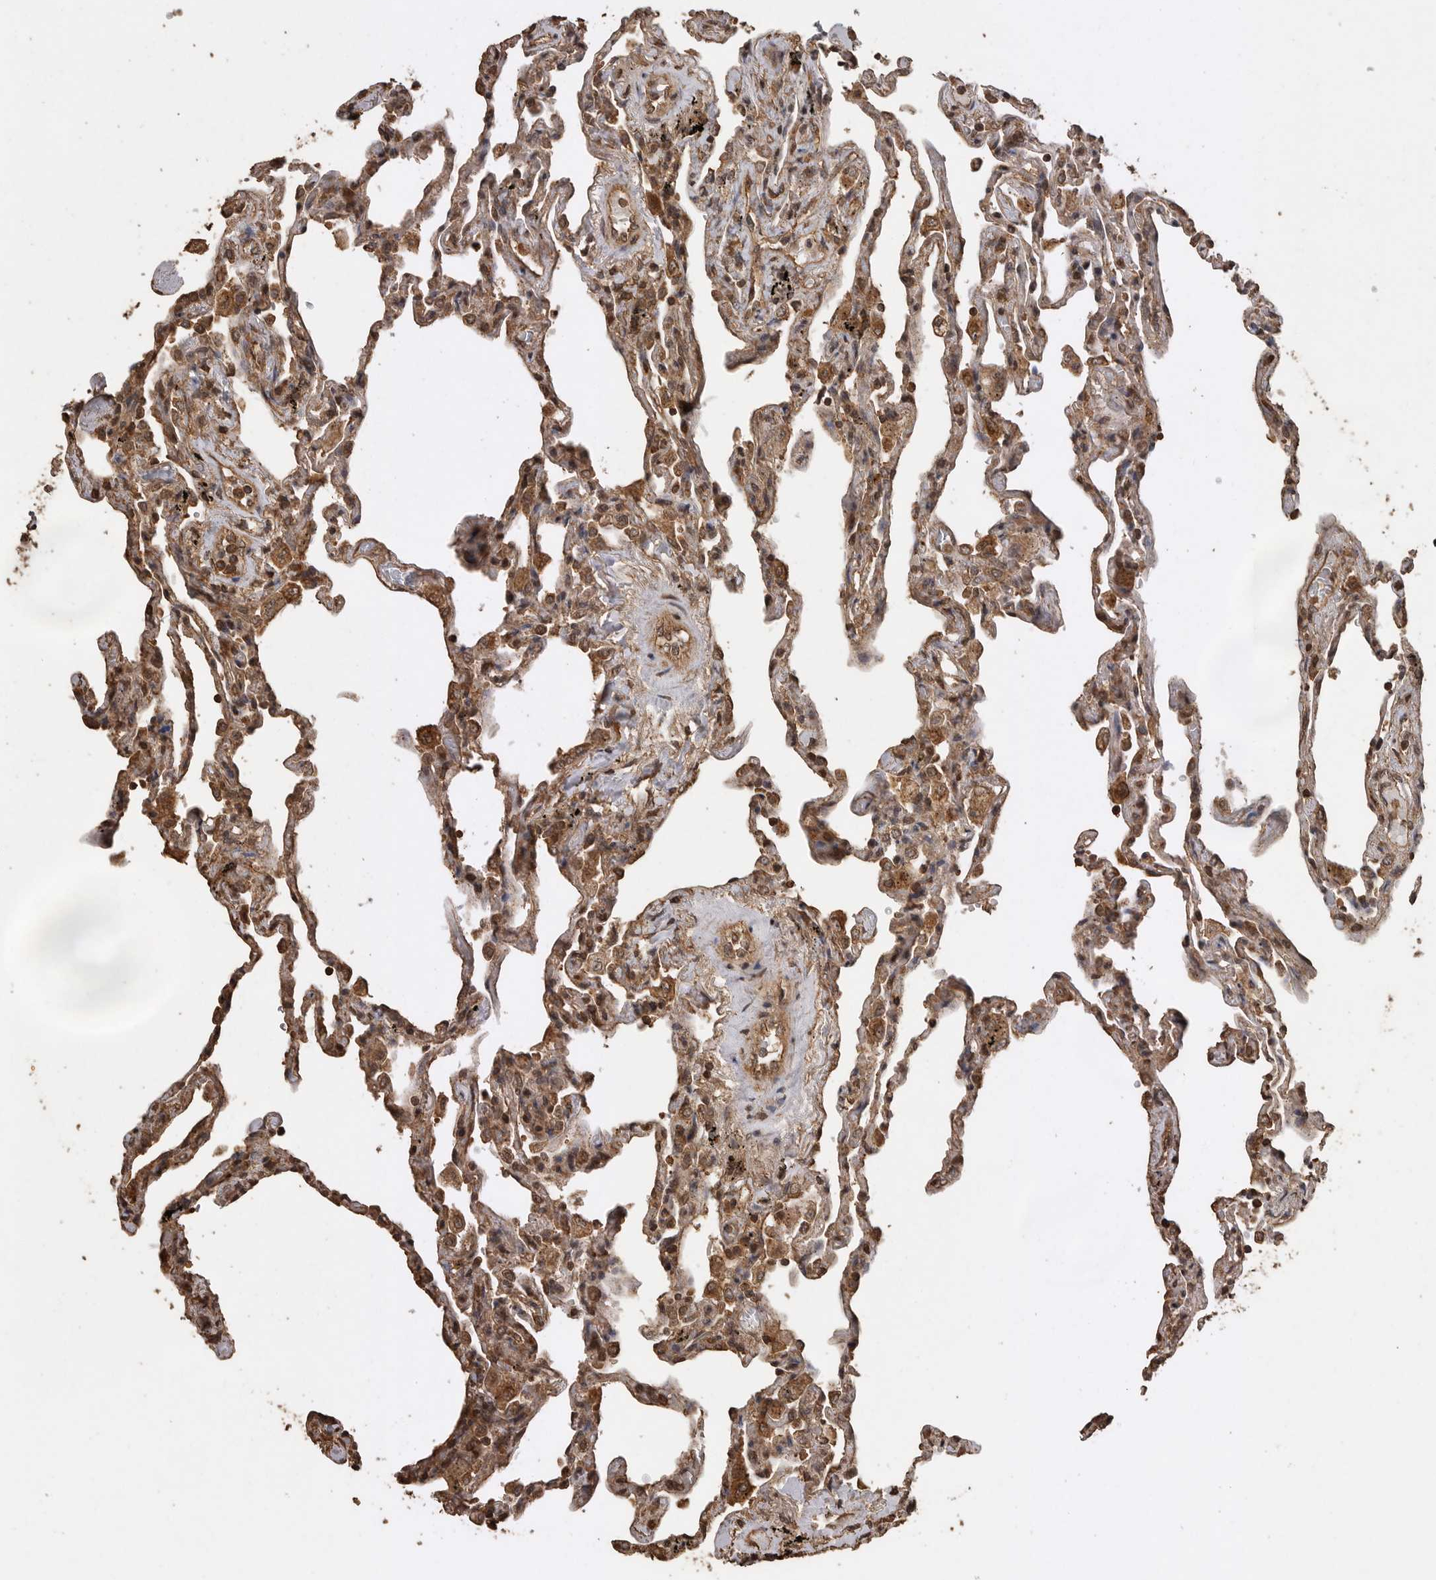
{"staining": {"intensity": "moderate", "quantity": ">75%", "location": "cytoplasmic/membranous"}, "tissue": "lung", "cell_type": "Alveolar cells", "image_type": "normal", "snomed": [{"axis": "morphology", "description": "Normal tissue, NOS"}, {"axis": "topography", "description": "Lung"}], "caption": "The immunohistochemical stain labels moderate cytoplasmic/membranous expression in alveolar cells of normal lung.", "gene": "PINK1", "patient": {"sex": "male", "age": 59}}